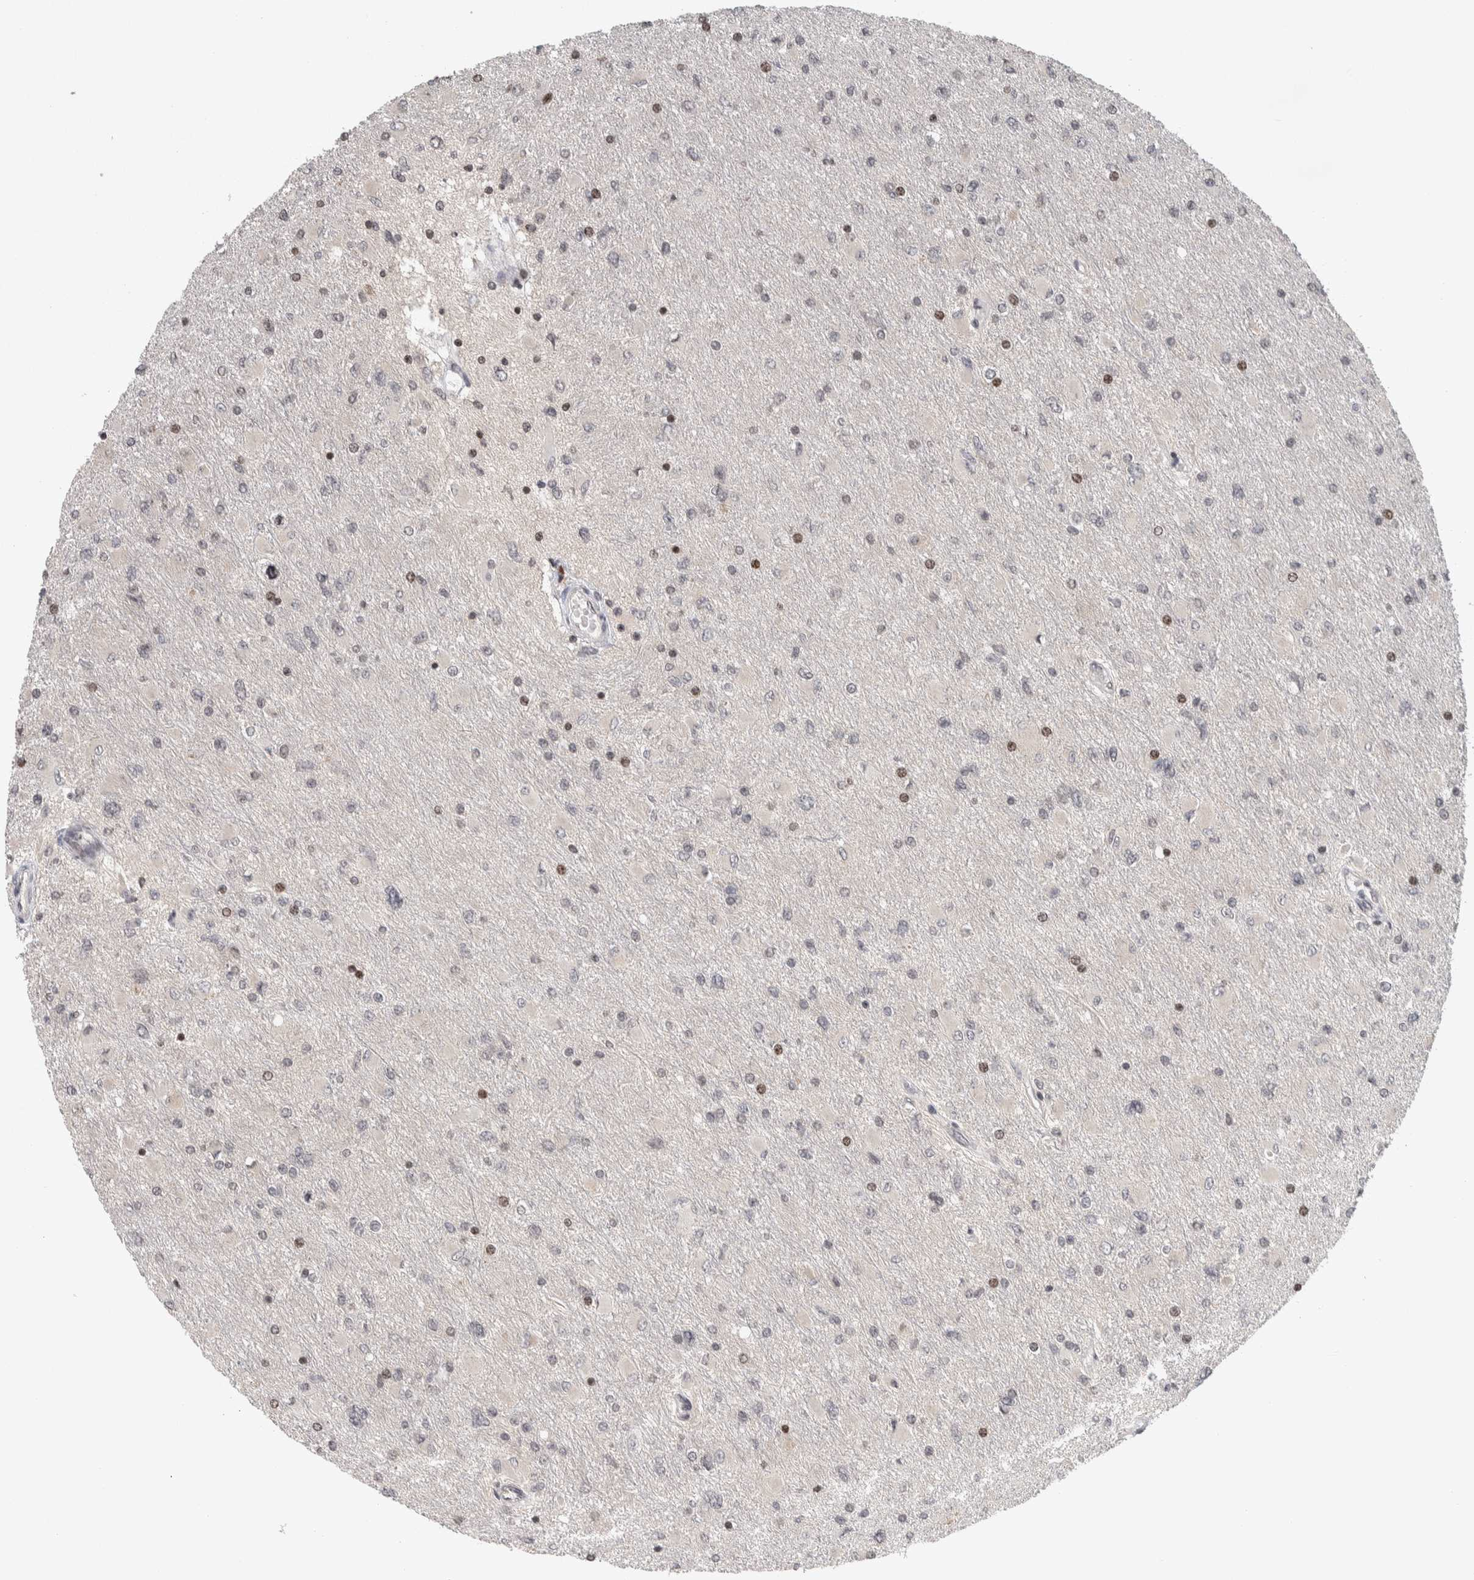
{"staining": {"intensity": "moderate", "quantity": "<25%", "location": "nuclear"}, "tissue": "glioma", "cell_type": "Tumor cells", "image_type": "cancer", "snomed": [{"axis": "morphology", "description": "Glioma, malignant, High grade"}, {"axis": "topography", "description": "Cerebral cortex"}], "caption": "Immunohistochemistry (DAB) staining of human glioma reveals moderate nuclear protein positivity in approximately <25% of tumor cells. Nuclei are stained in blue.", "gene": "ZSCAN21", "patient": {"sex": "female", "age": 36}}